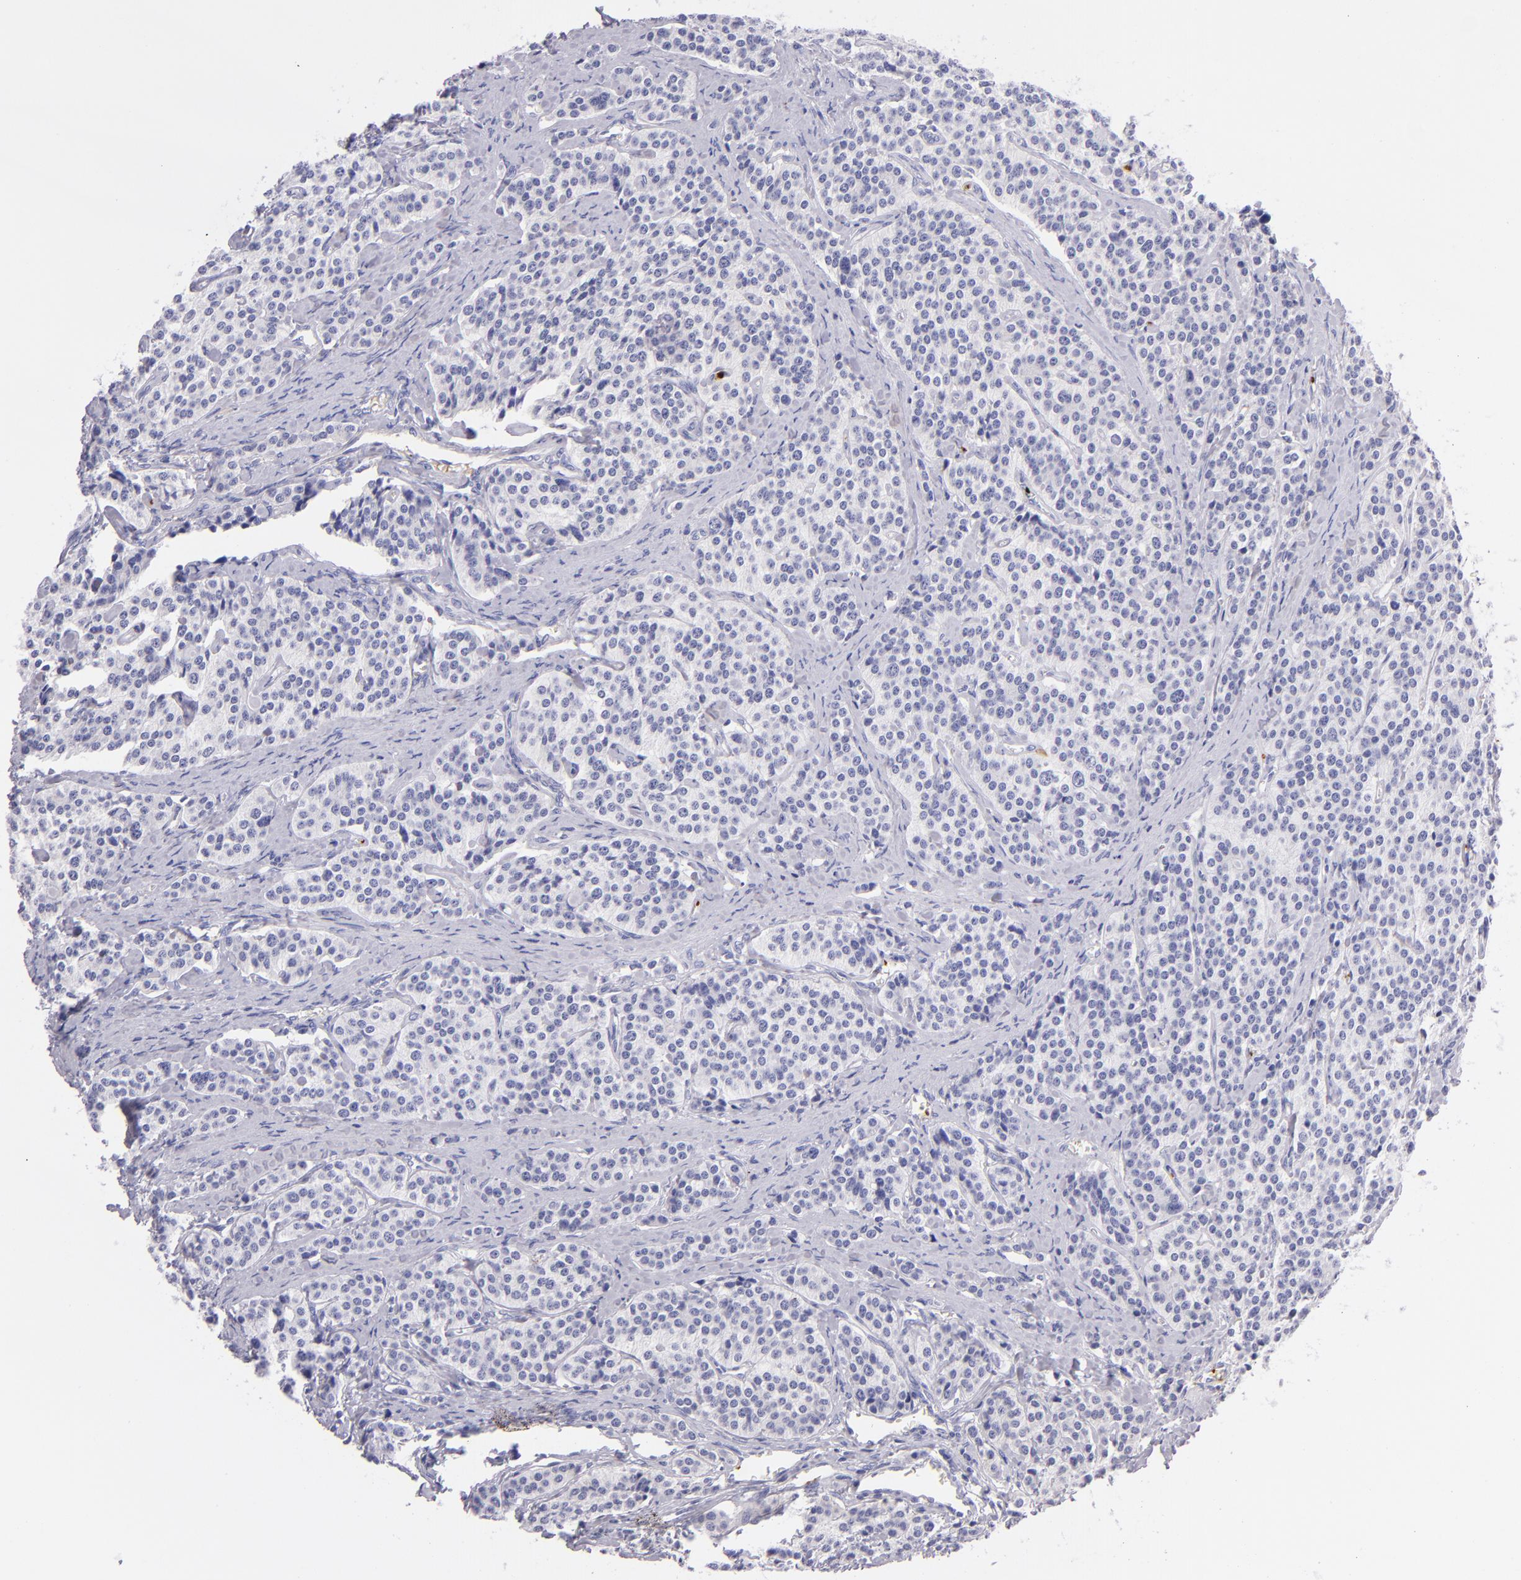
{"staining": {"intensity": "negative", "quantity": "none", "location": "none"}, "tissue": "carcinoid", "cell_type": "Tumor cells", "image_type": "cancer", "snomed": [{"axis": "morphology", "description": "Carcinoid, malignant, NOS"}, {"axis": "topography", "description": "Small intestine"}], "caption": "Immunohistochemical staining of human carcinoid (malignant) displays no significant positivity in tumor cells. (DAB (3,3'-diaminobenzidine) IHC visualized using brightfield microscopy, high magnification).", "gene": "GP1BA", "patient": {"sex": "male", "age": 63}}